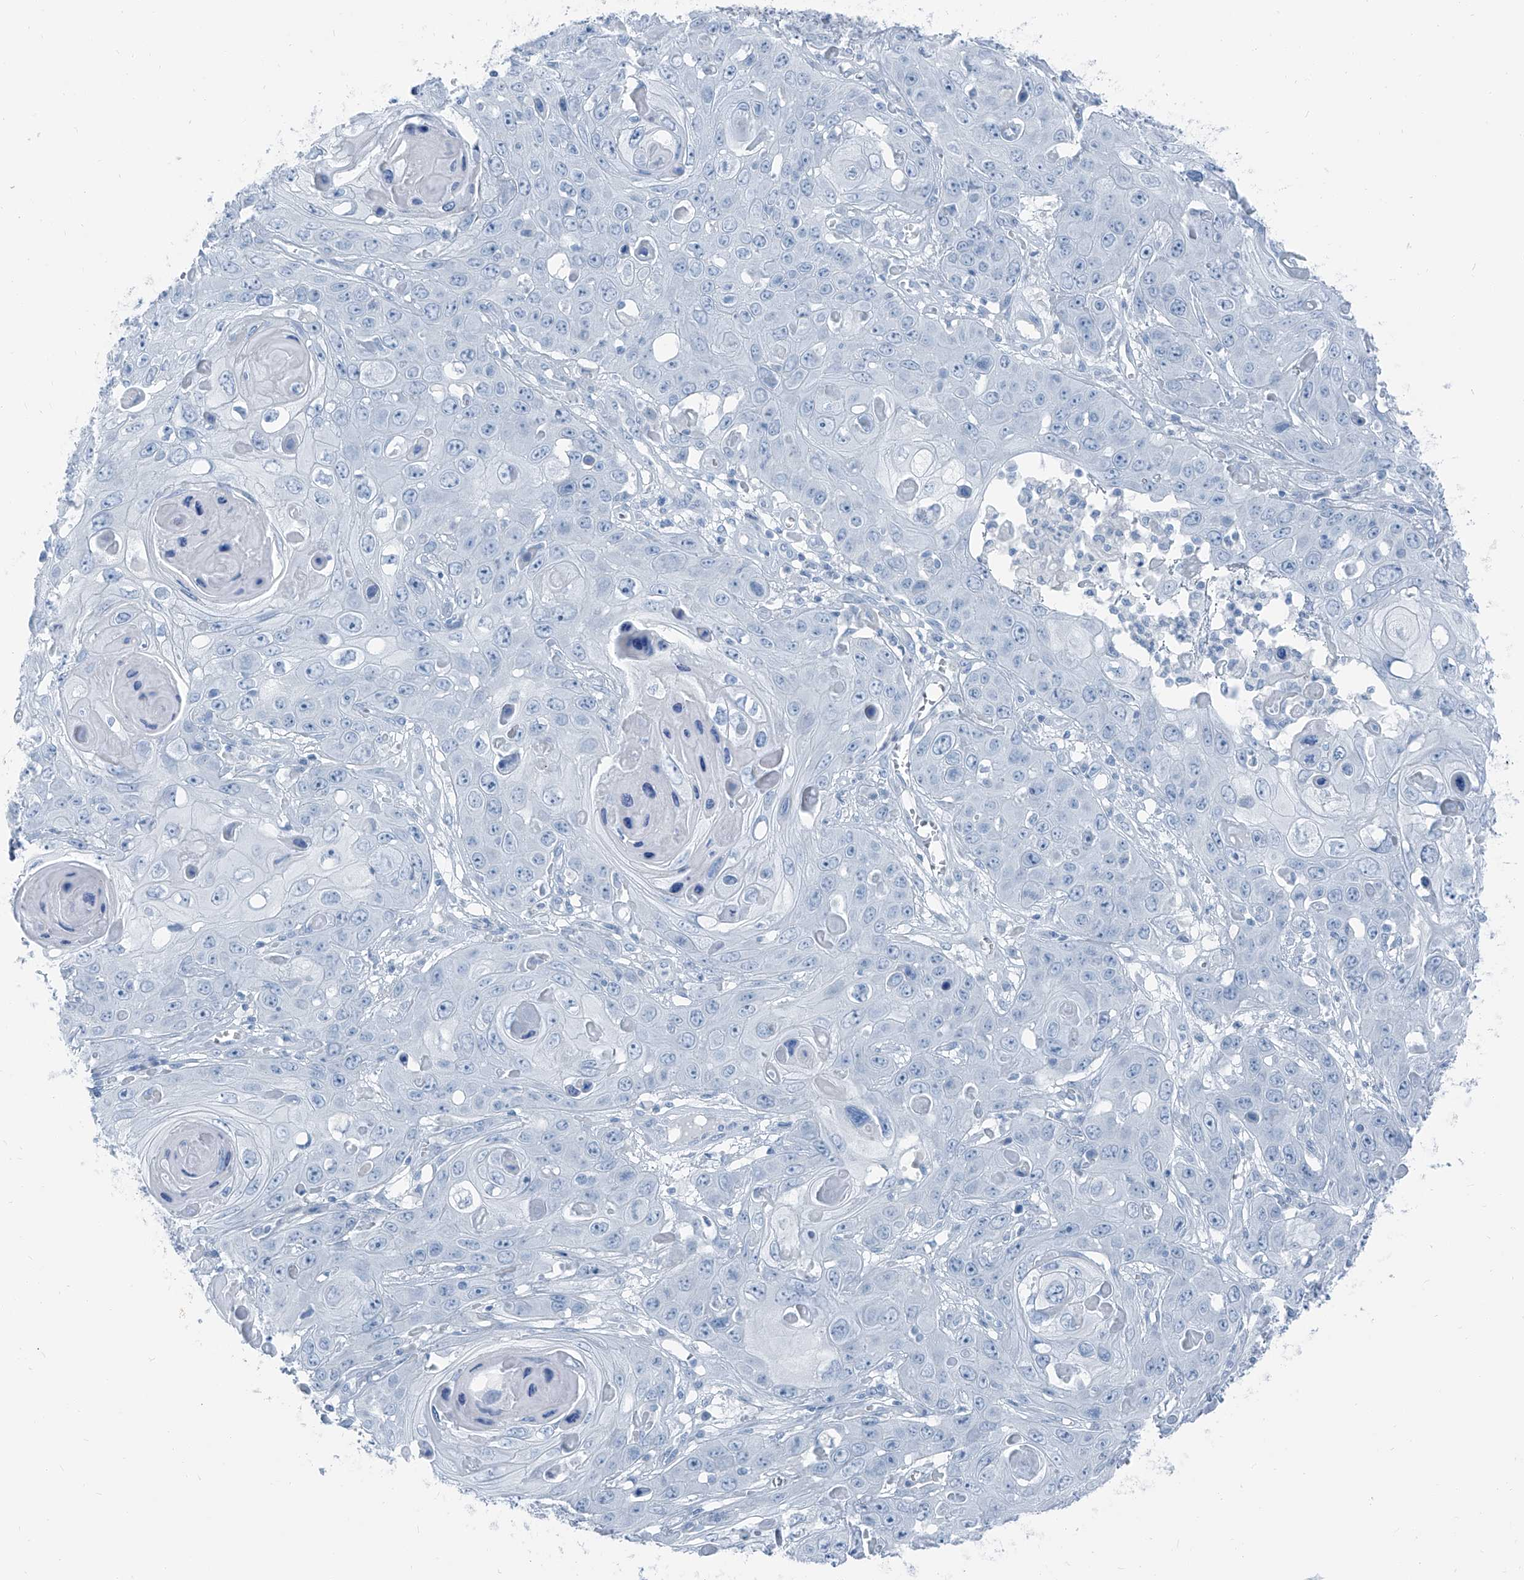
{"staining": {"intensity": "negative", "quantity": "none", "location": "none"}, "tissue": "skin cancer", "cell_type": "Tumor cells", "image_type": "cancer", "snomed": [{"axis": "morphology", "description": "Squamous cell carcinoma, NOS"}, {"axis": "topography", "description": "Skin"}], "caption": "Immunohistochemistry of human skin cancer reveals no positivity in tumor cells.", "gene": "RGN", "patient": {"sex": "male", "age": 55}}